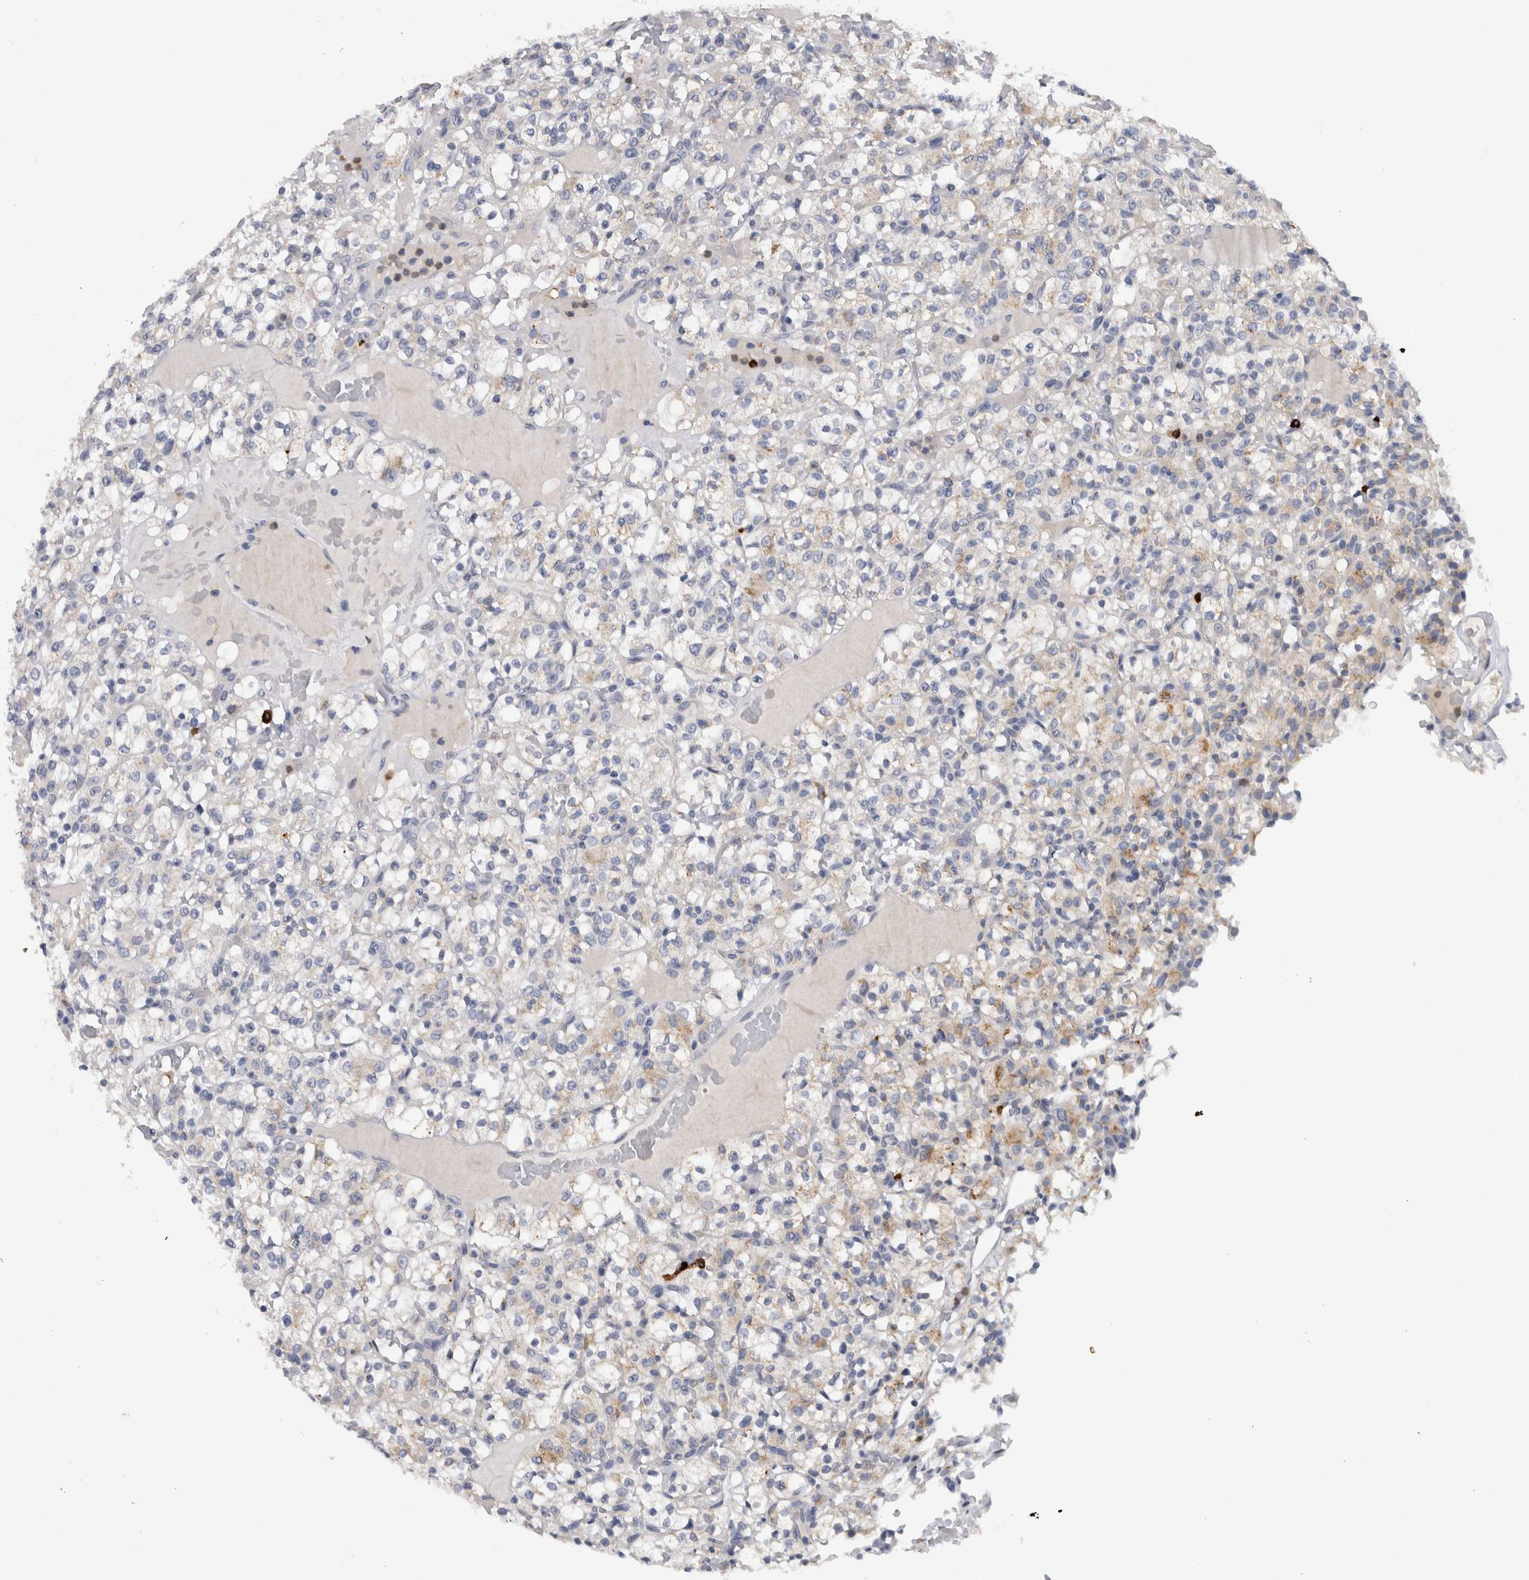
{"staining": {"intensity": "weak", "quantity": "<25%", "location": "cytoplasmic/membranous"}, "tissue": "renal cancer", "cell_type": "Tumor cells", "image_type": "cancer", "snomed": [{"axis": "morphology", "description": "Normal tissue, NOS"}, {"axis": "morphology", "description": "Adenocarcinoma, NOS"}, {"axis": "topography", "description": "Kidney"}], "caption": "The photomicrograph demonstrates no staining of tumor cells in adenocarcinoma (renal).", "gene": "CD63", "patient": {"sex": "female", "age": 72}}